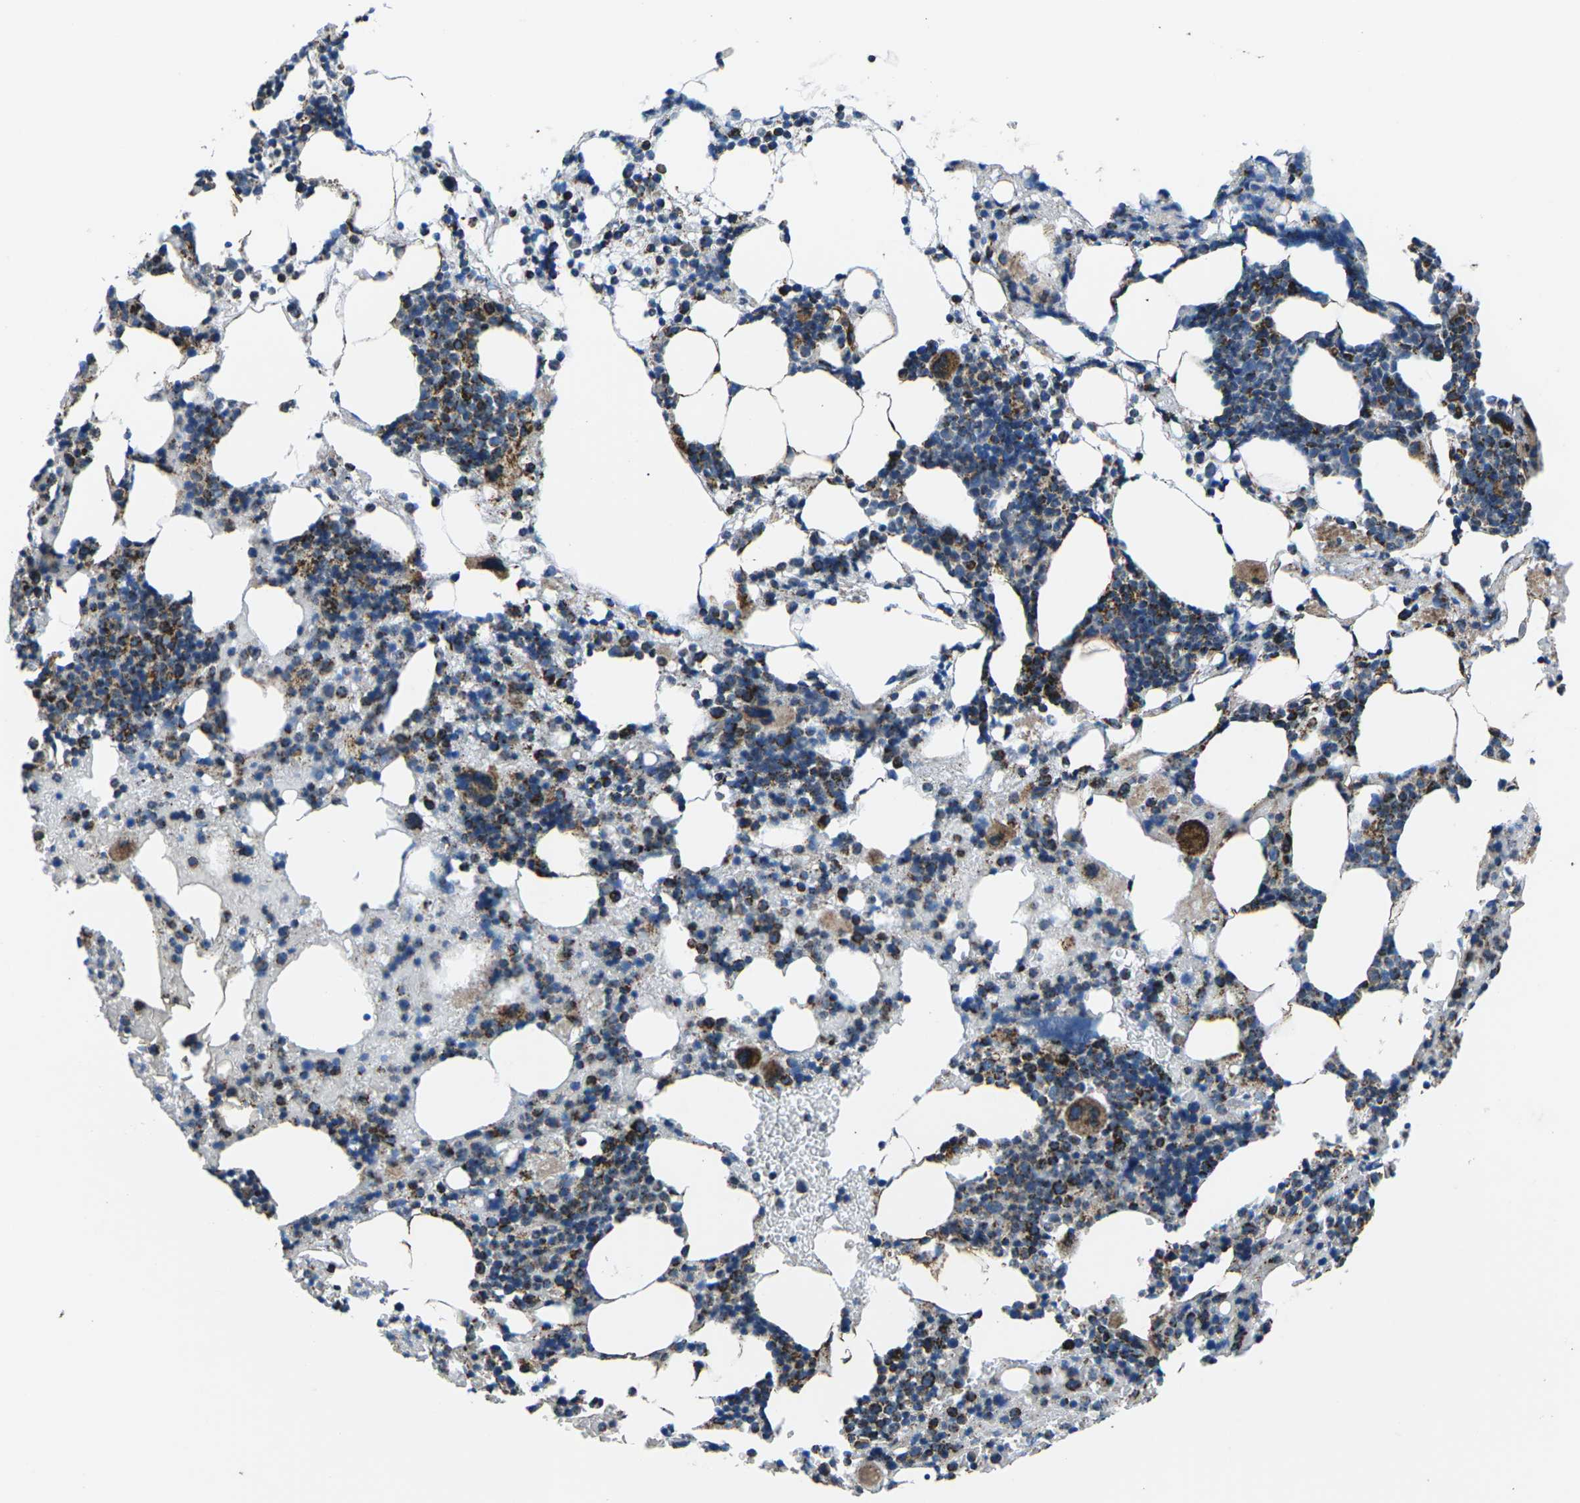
{"staining": {"intensity": "strong", "quantity": "25%-75%", "location": "cytoplasmic/membranous"}, "tissue": "bone marrow", "cell_type": "Hematopoietic cells", "image_type": "normal", "snomed": [{"axis": "morphology", "description": "Normal tissue, NOS"}, {"axis": "morphology", "description": "Inflammation, NOS"}, {"axis": "topography", "description": "Bone marrow"}], "caption": "This is a micrograph of IHC staining of unremarkable bone marrow, which shows strong positivity in the cytoplasmic/membranous of hematopoietic cells.", "gene": "MT", "patient": {"sex": "female", "age": 64}}